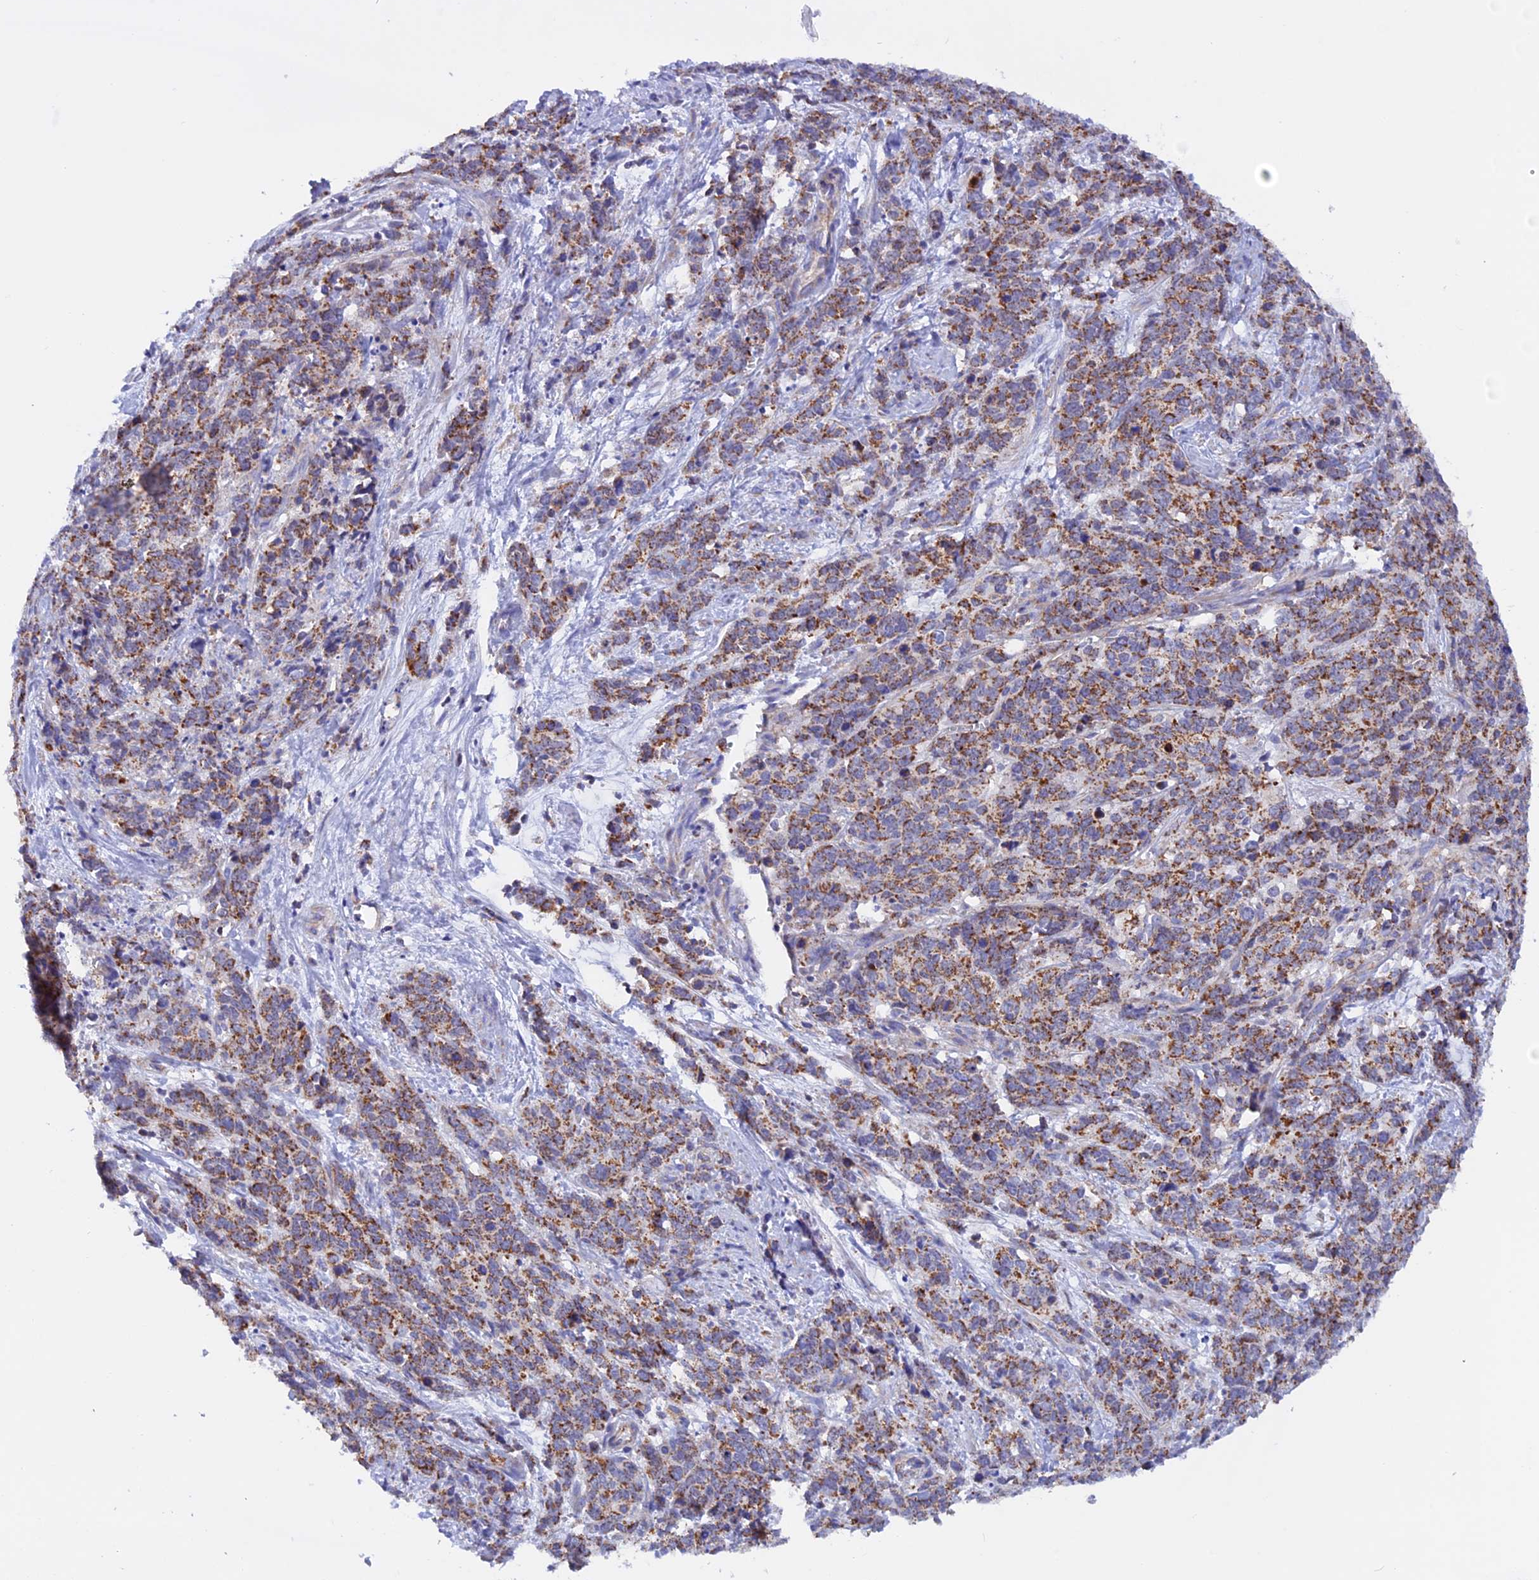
{"staining": {"intensity": "moderate", "quantity": ">75%", "location": "cytoplasmic/membranous"}, "tissue": "cervical cancer", "cell_type": "Tumor cells", "image_type": "cancer", "snomed": [{"axis": "morphology", "description": "Squamous cell carcinoma, NOS"}, {"axis": "topography", "description": "Cervix"}], "caption": "Tumor cells show medium levels of moderate cytoplasmic/membranous staining in about >75% of cells in human cervical cancer.", "gene": "GCDH", "patient": {"sex": "female", "age": 60}}